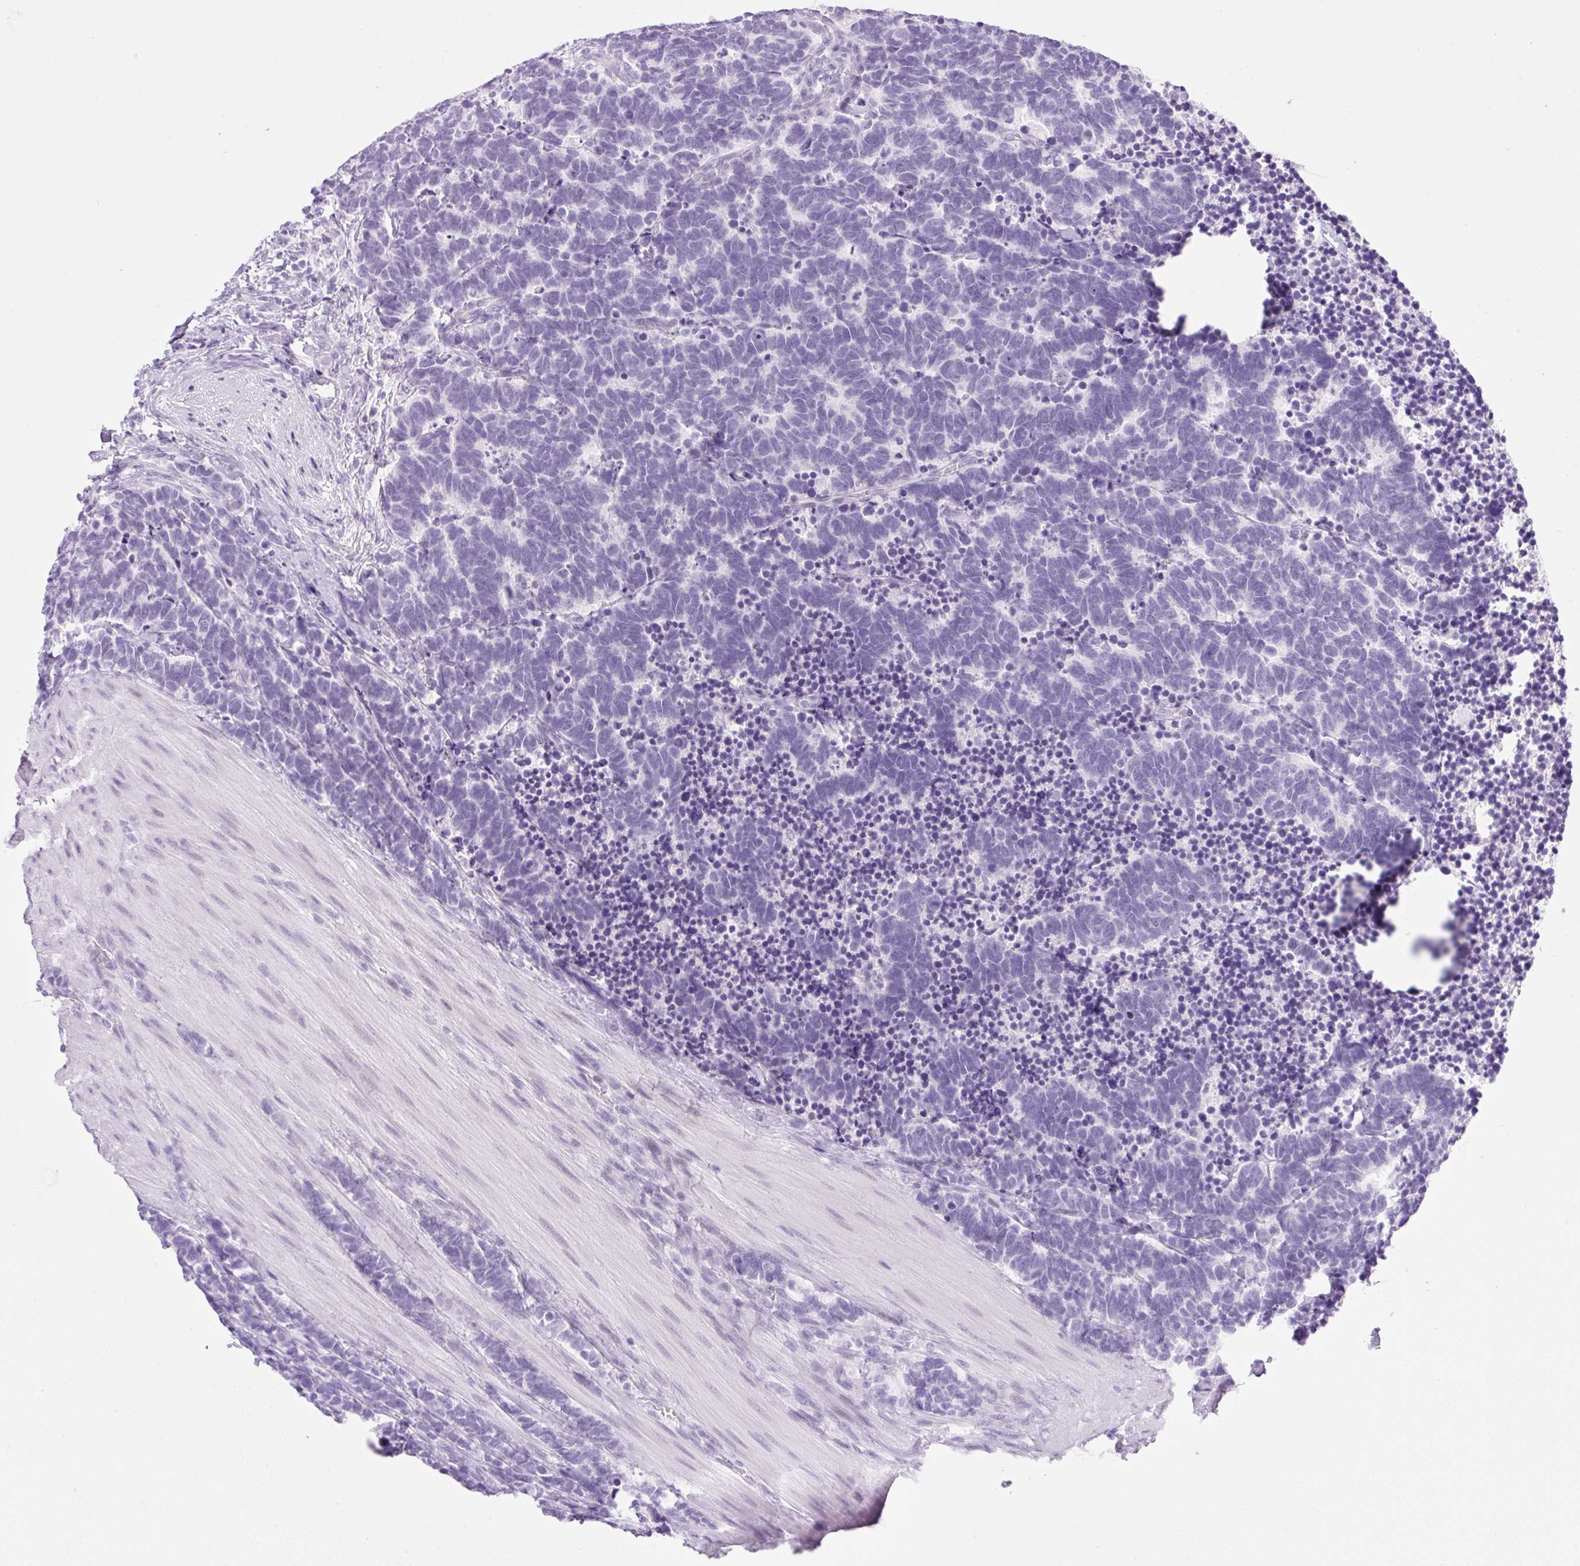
{"staining": {"intensity": "negative", "quantity": "none", "location": "none"}, "tissue": "carcinoid", "cell_type": "Tumor cells", "image_type": "cancer", "snomed": [{"axis": "morphology", "description": "Carcinoma, NOS"}, {"axis": "morphology", "description": "Carcinoid, malignant, NOS"}, {"axis": "topography", "description": "Urinary bladder"}], "caption": "The photomicrograph exhibits no staining of tumor cells in carcinoid. Brightfield microscopy of immunohistochemistry (IHC) stained with DAB (brown) and hematoxylin (blue), captured at high magnification.", "gene": "SPRR4", "patient": {"sex": "male", "age": 57}}